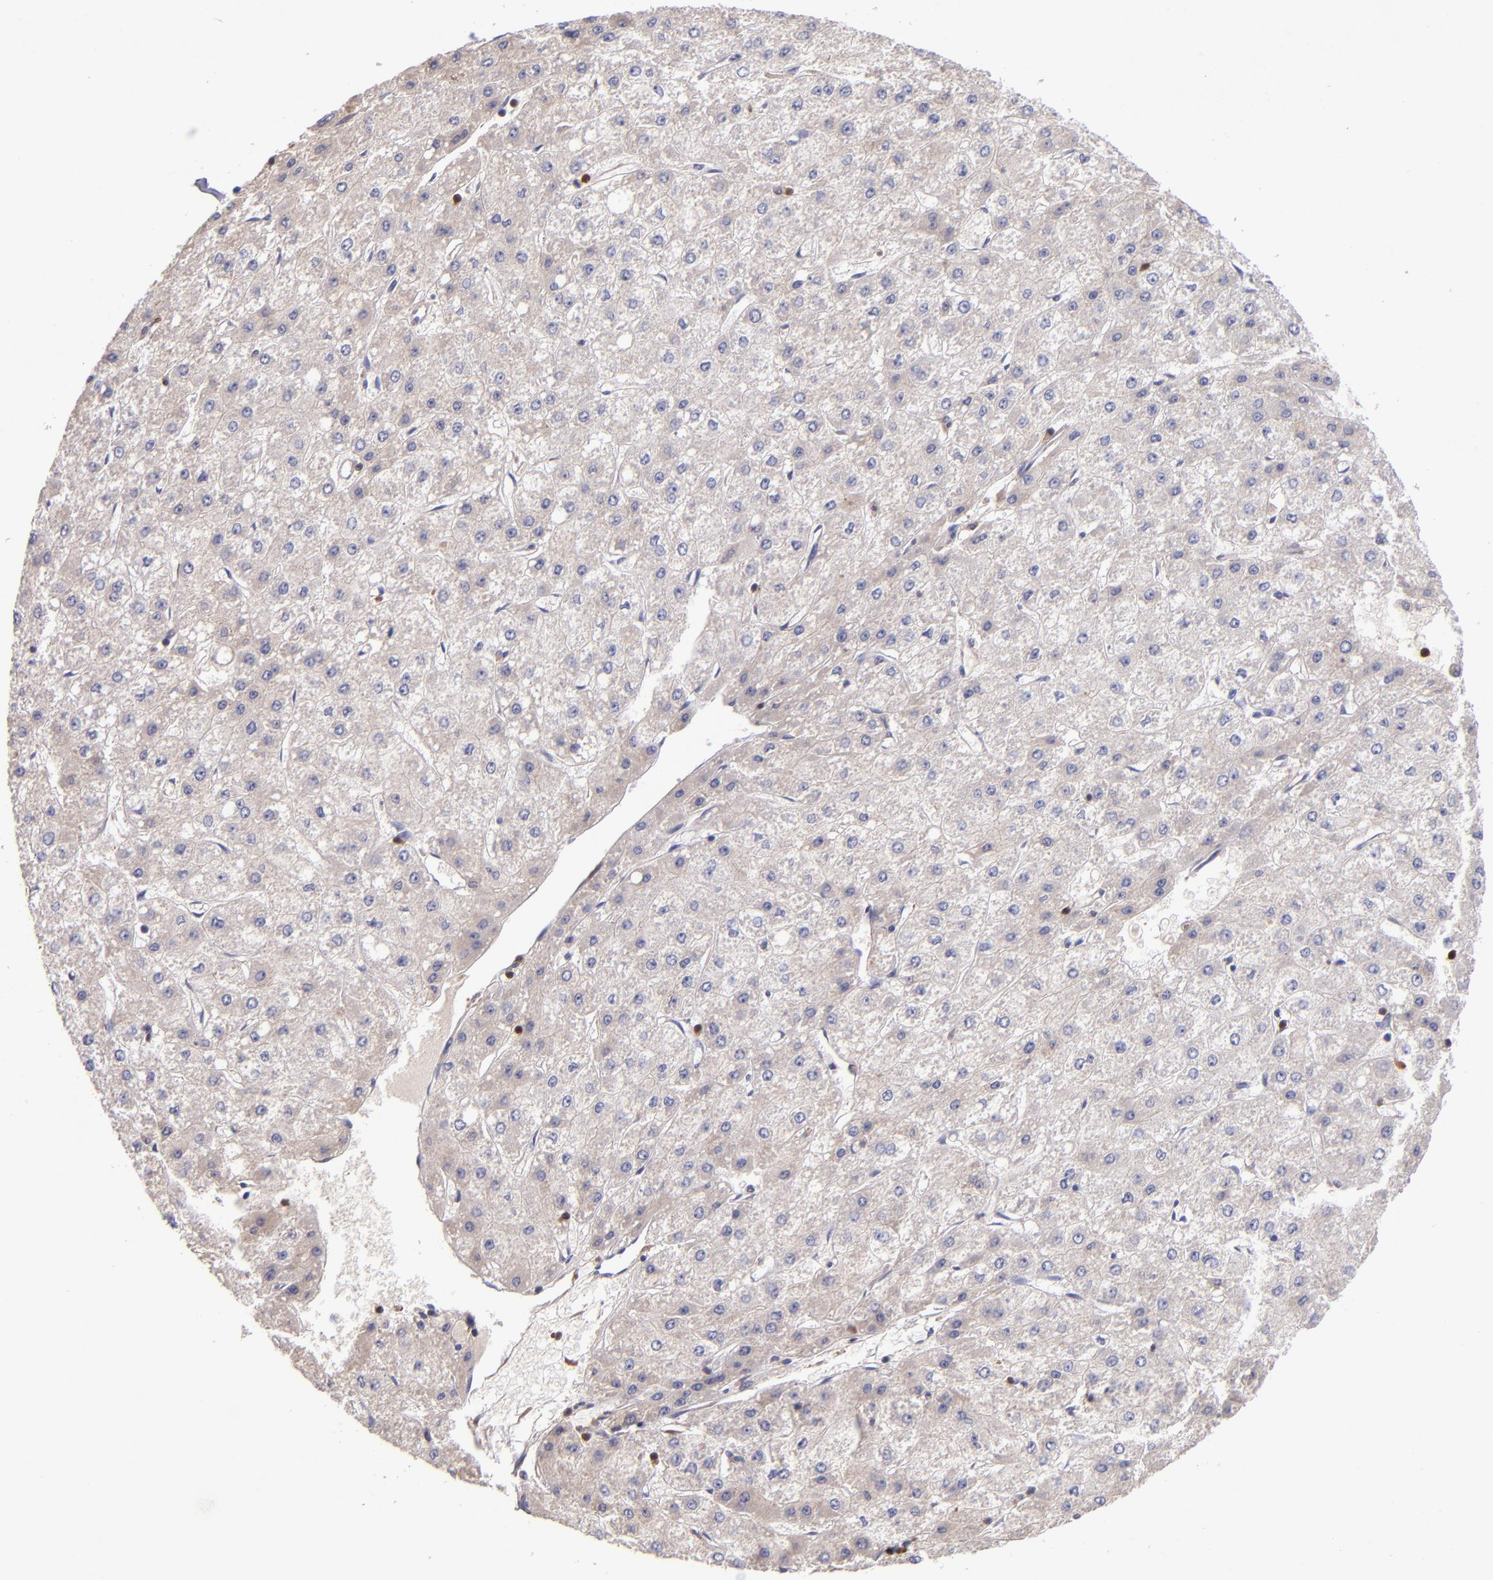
{"staining": {"intensity": "weak", "quantity": ">75%", "location": "cytoplasmic/membranous"}, "tissue": "liver cancer", "cell_type": "Tumor cells", "image_type": "cancer", "snomed": [{"axis": "morphology", "description": "Carcinoma, Hepatocellular, NOS"}, {"axis": "topography", "description": "Liver"}], "caption": "Immunohistochemical staining of liver cancer (hepatocellular carcinoma) shows low levels of weak cytoplasmic/membranous staining in about >75% of tumor cells. The protein is stained brown, and the nuclei are stained in blue (DAB (3,3'-diaminobenzidine) IHC with brightfield microscopy, high magnification).", "gene": "EIF4ENIF1", "patient": {"sex": "female", "age": 52}}